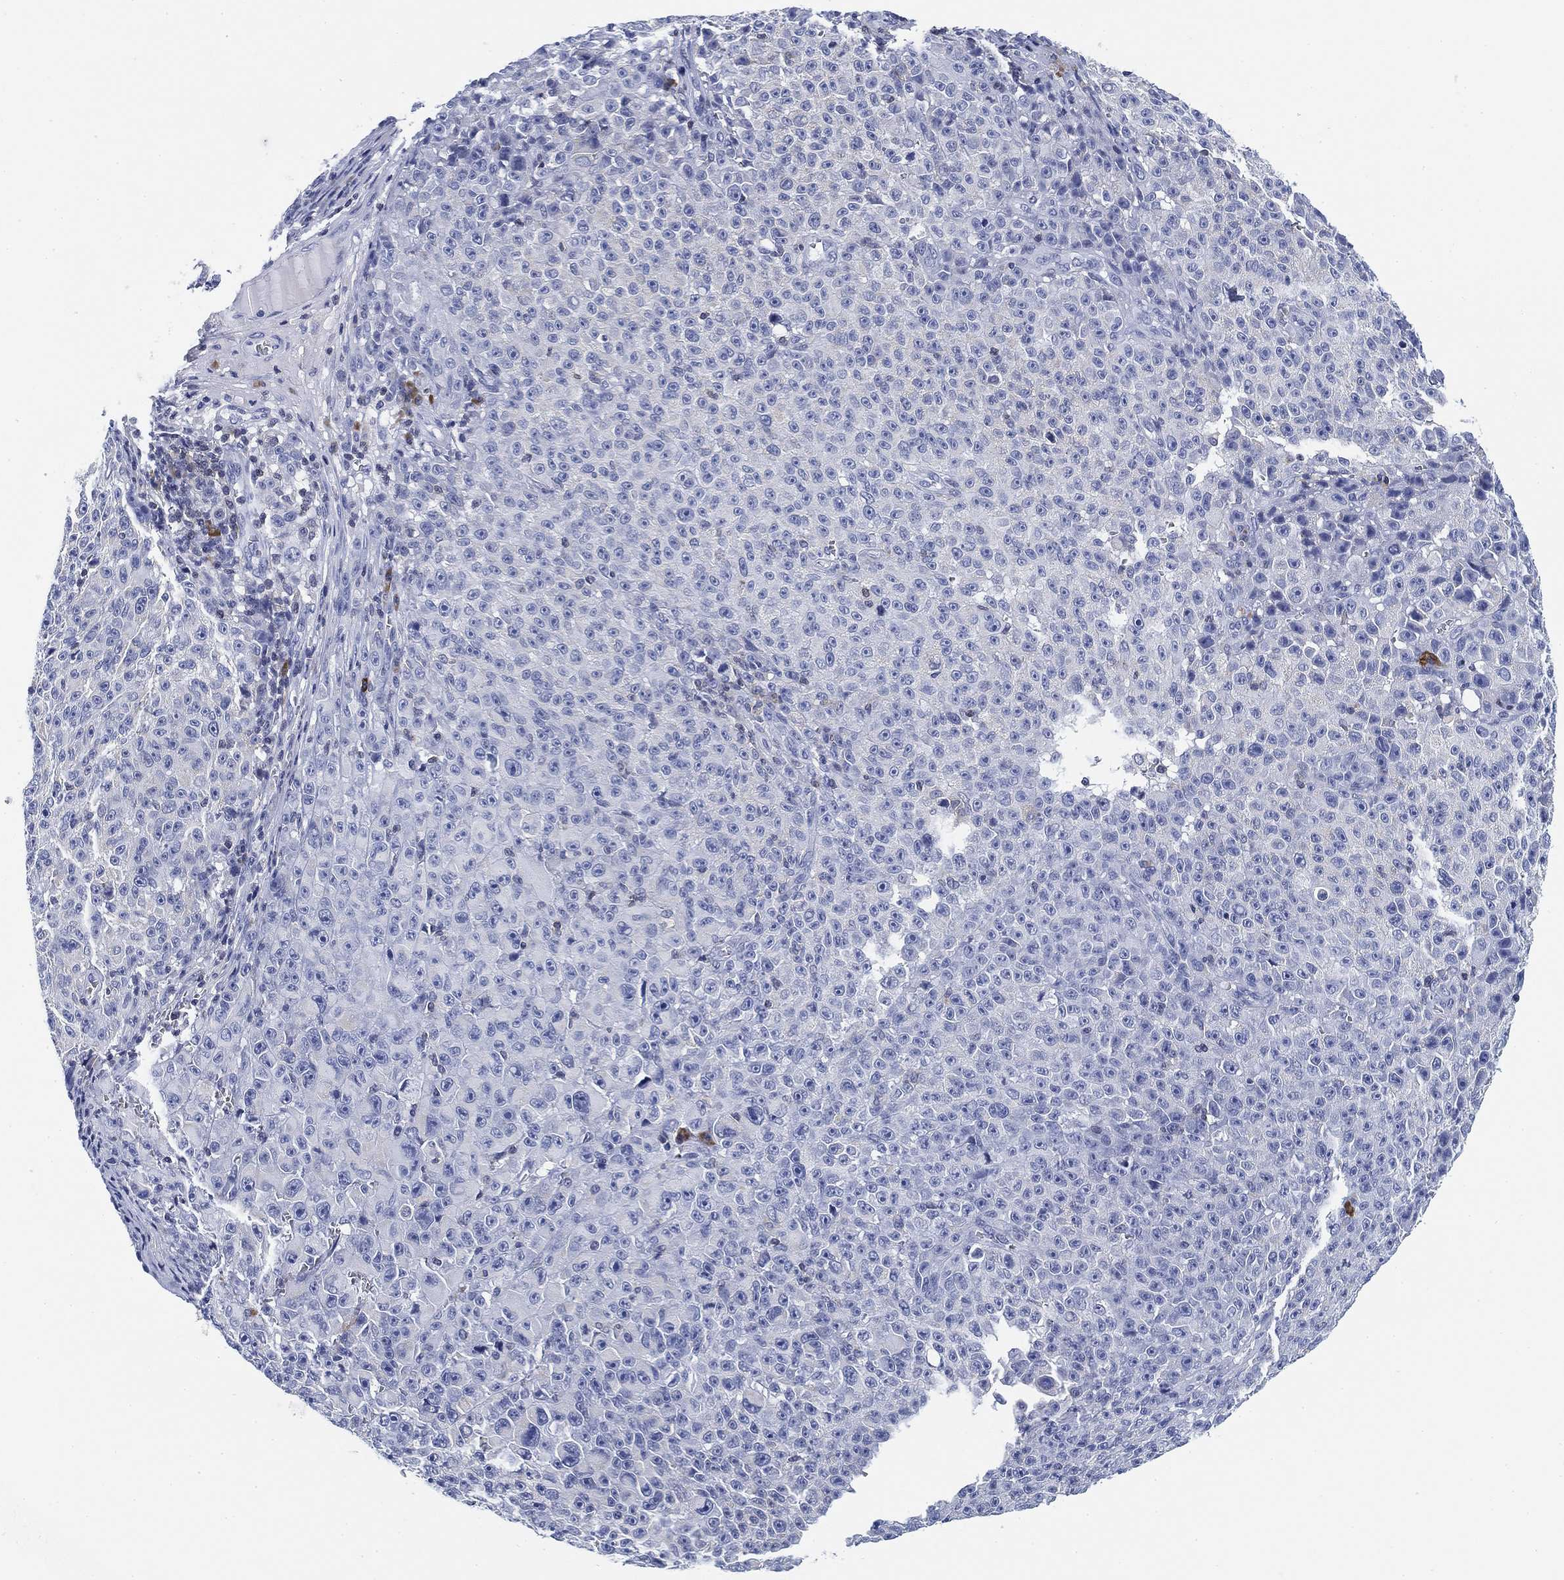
{"staining": {"intensity": "negative", "quantity": "none", "location": "none"}, "tissue": "melanoma", "cell_type": "Tumor cells", "image_type": "cancer", "snomed": [{"axis": "morphology", "description": "Malignant melanoma, NOS"}, {"axis": "topography", "description": "Skin"}], "caption": "An image of human malignant melanoma is negative for staining in tumor cells. The staining is performed using DAB (3,3'-diaminobenzidine) brown chromogen with nuclei counter-stained in using hematoxylin.", "gene": "FYB1", "patient": {"sex": "female", "age": 82}}